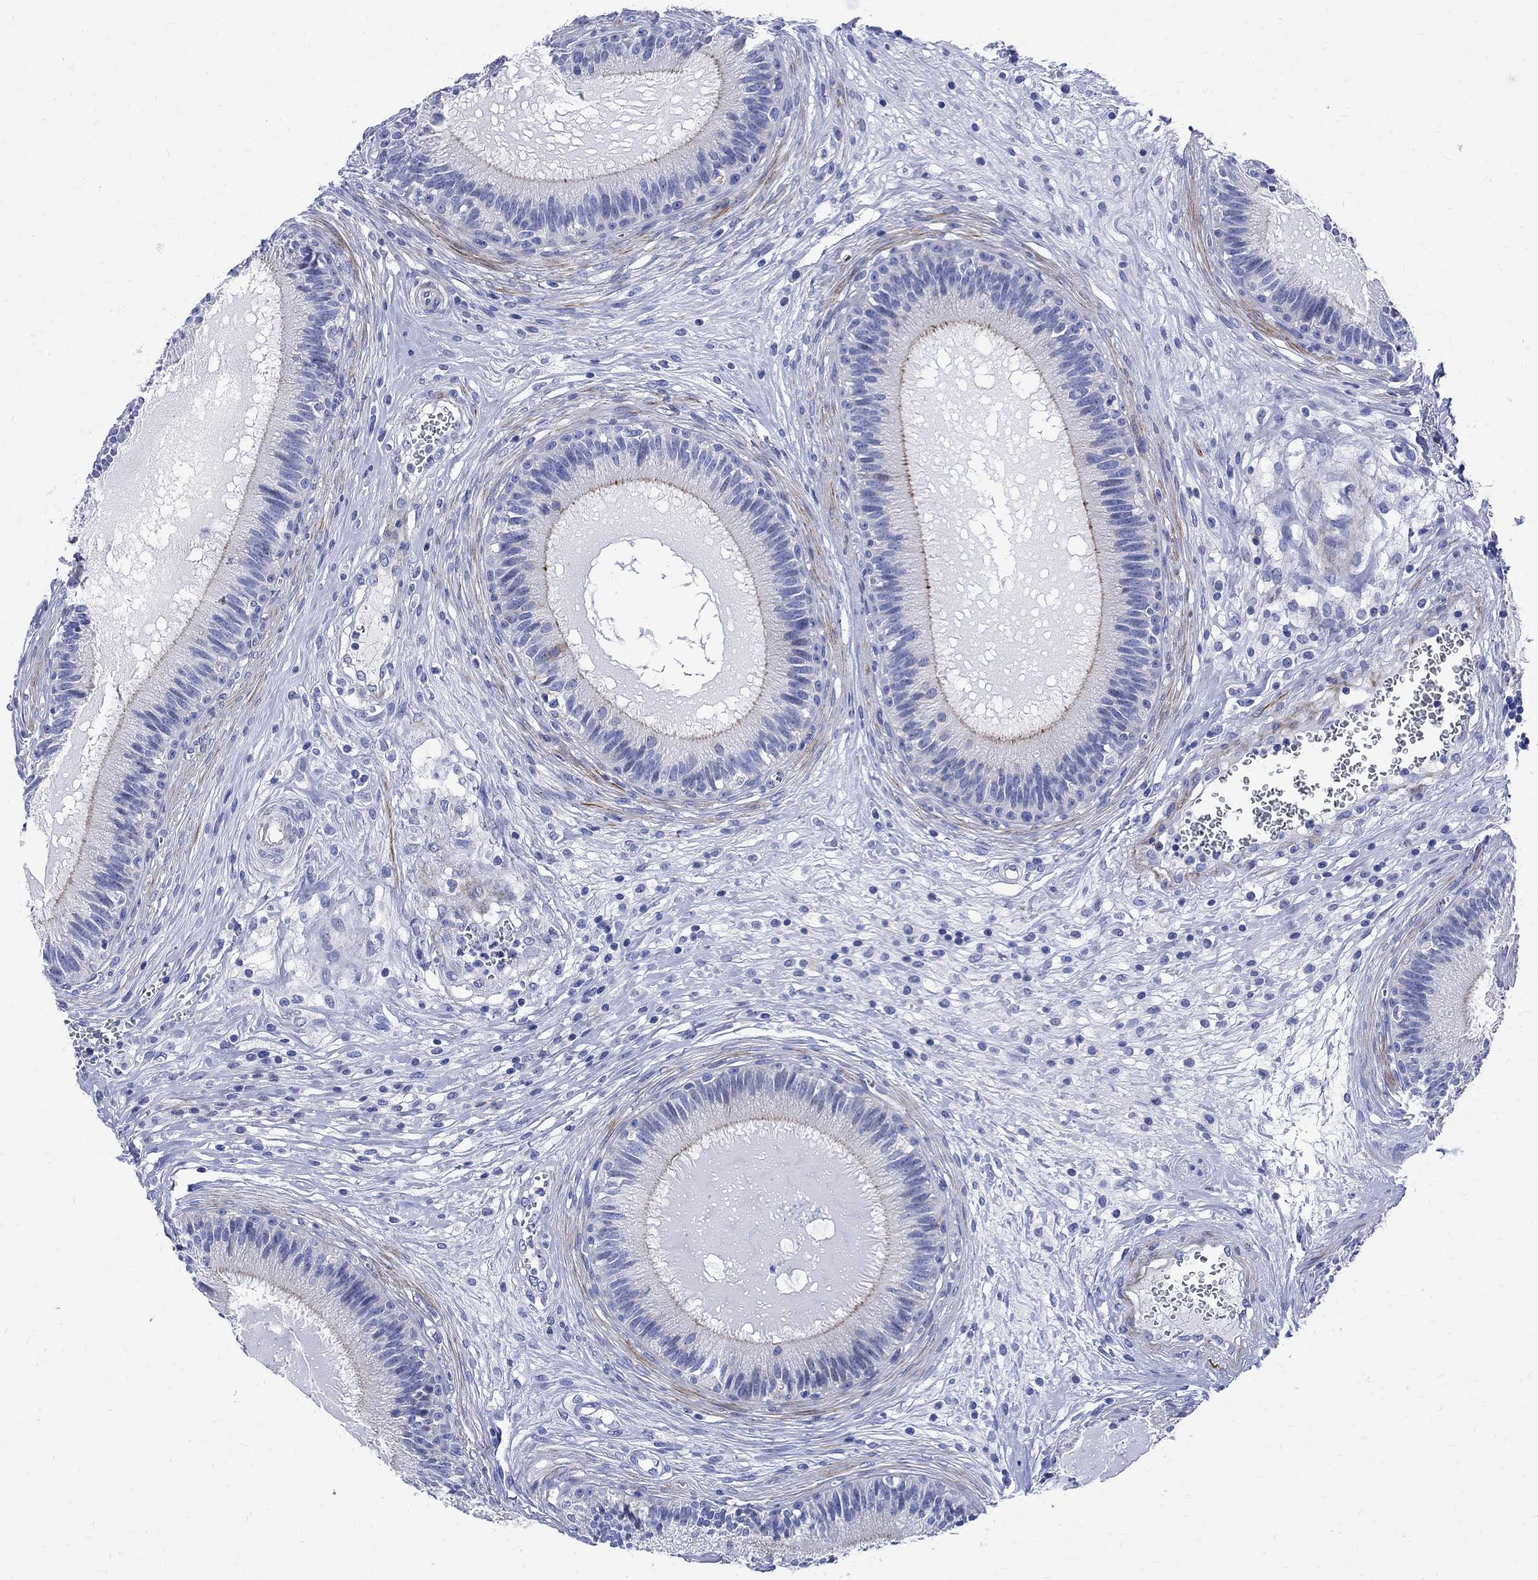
{"staining": {"intensity": "weak", "quantity": "<25%", "location": "cytoplasmic/membranous"}, "tissue": "epididymis", "cell_type": "Glandular cells", "image_type": "normal", "snomed": [{"axis": "morphology", "description": "Normal tissue, NOS"}, {"axis": "topography", "description": "Epididymis"}], "caption": "Epididymis stained for a protein using immunohistochemistry (IHC) demonstrates no positivity glandular cells.", "gene": "PARVB", "patient": {"sex": "male", "age": 27}}